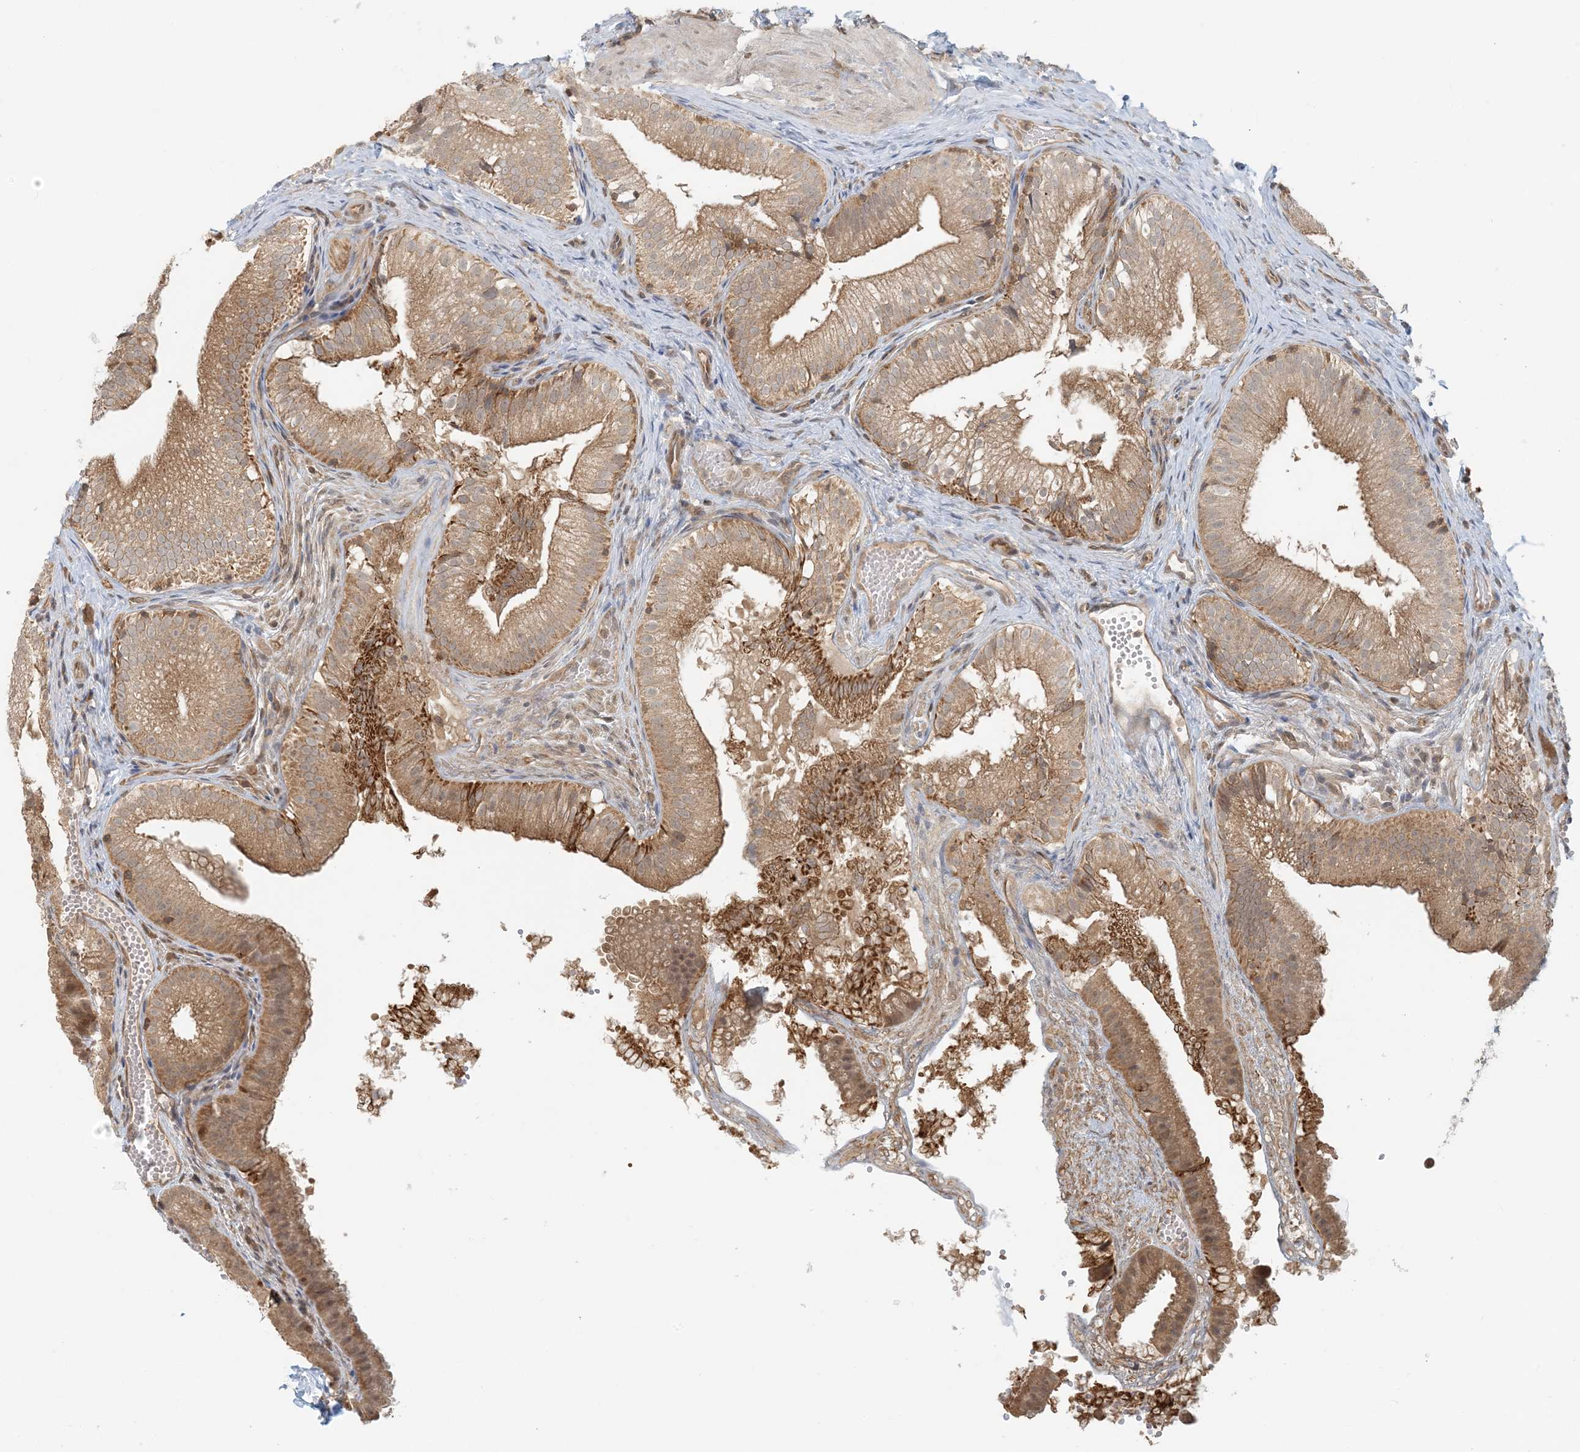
{"staining": {"intensity": "moderate", "quantity": ">75%", "location": "cytoplasmic/membranous"}, "tissue": "gallbladder", "cell_type": "Glandular cells", "image_type": "normal", "snomed": [{"axis": "morphology", "description": "Normal tissue, NOS"}, {"axis": "topography", "description": "Gallbladder"}], "caption": "Immunohistochemical staining of benign gallbladder exhibits moderate cytoplasmic/membranous protein expression in approximately >75% of glandular cells. (Brightfield microscopy of DAB IHC at high magnification).", "gene": "OBI1", "patient": {"sex": "female", "age": 30}}